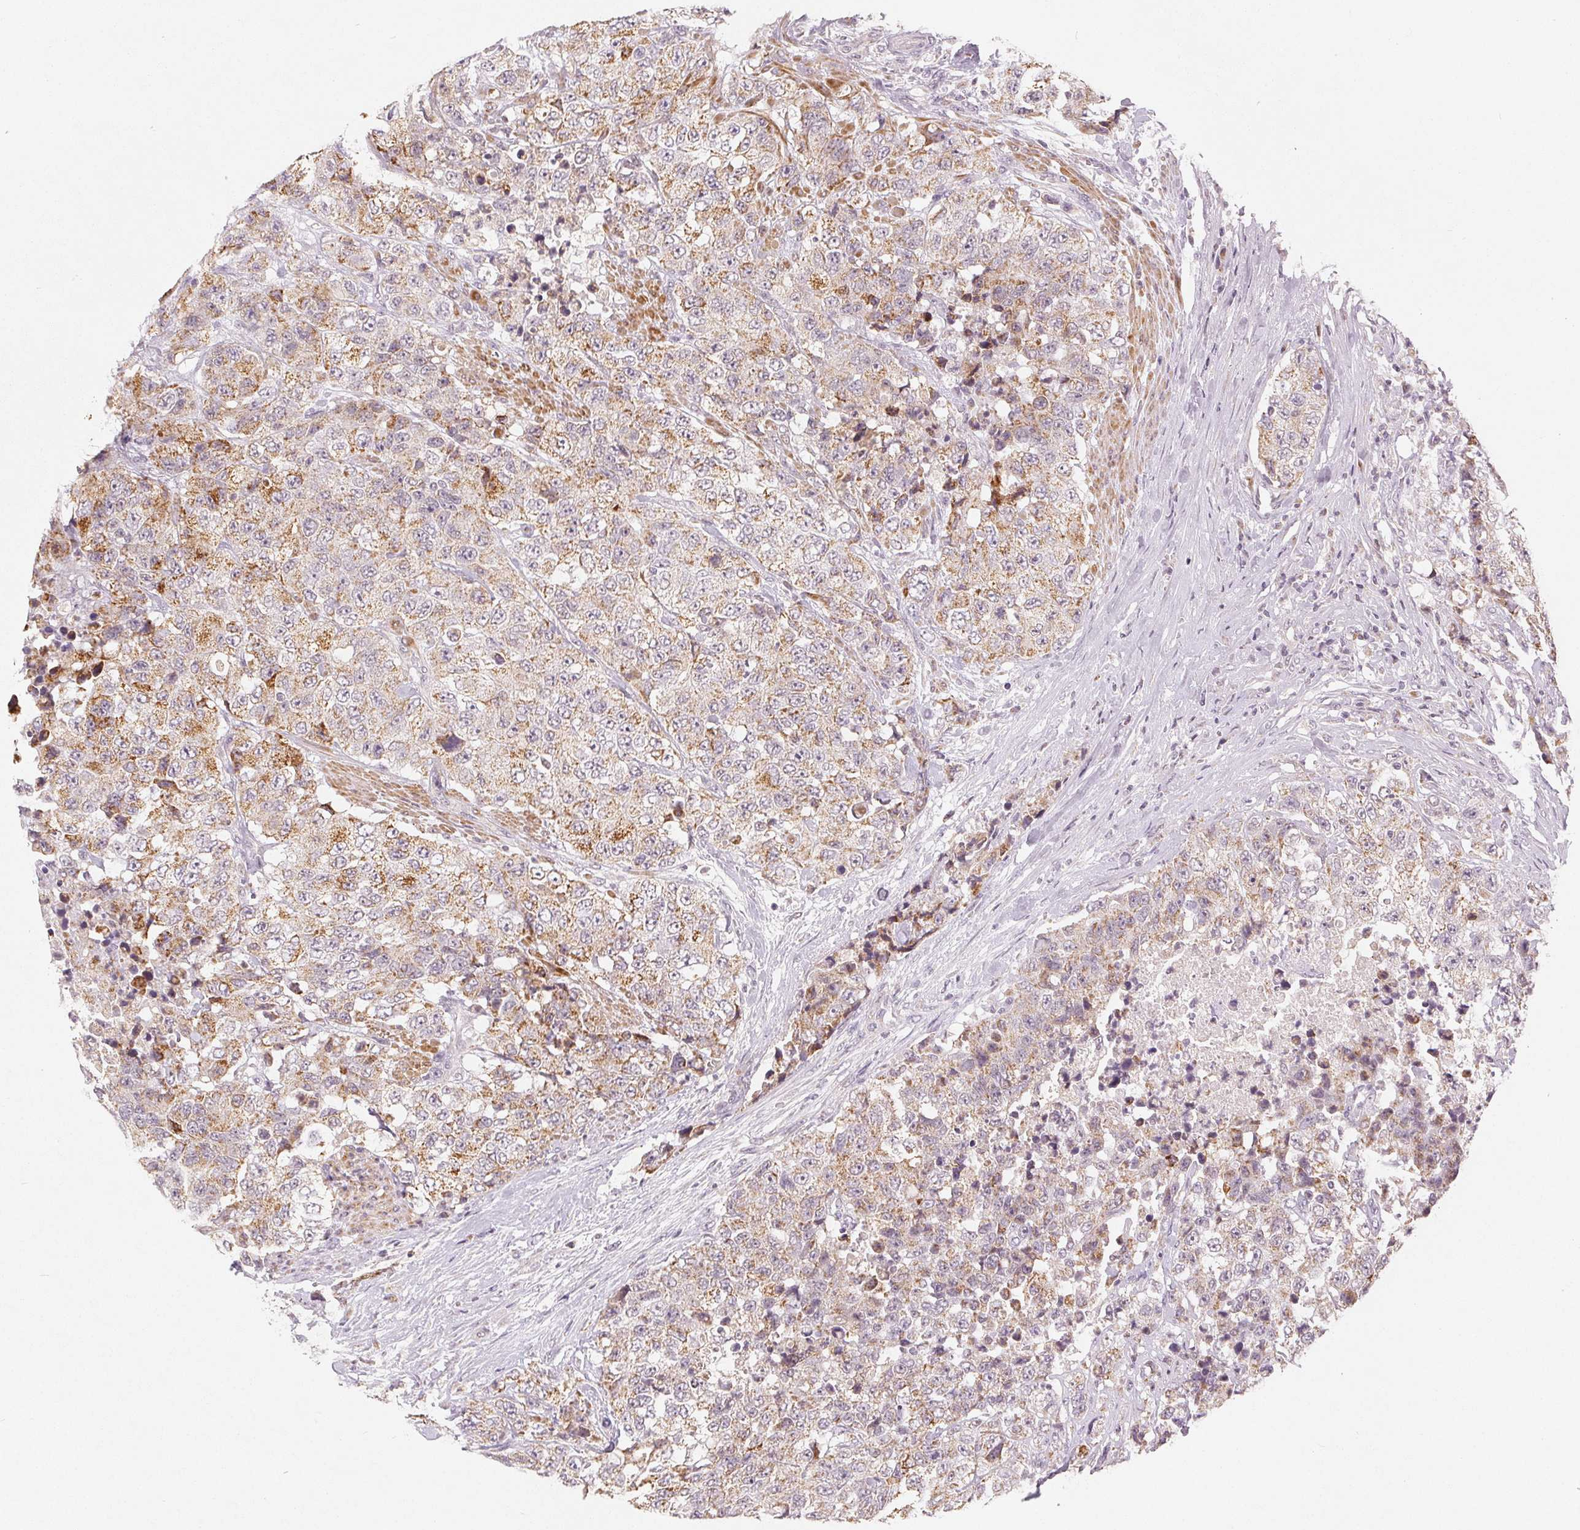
{"staining": {"intensity": "weak", "quantity": ">75%", "location": "cytoplasmic/membranous"}, "tissue": "urothelial cancer", "cell_type": "Tumor cells", "image_type": "cancer", "snomed": [{"axis": "morphology", "description": "Urothelial carcinoma, High grade"}, {"axis": "topography", "description": "Urinary bladder"}], "caption": "This is an image of IHC staining of urothelial cancer, which shows weak staining in the cytoplasmic/membranous of tumor cells.", "gene": "GHITM", "patient": {"sex": "female", "age": 78}}